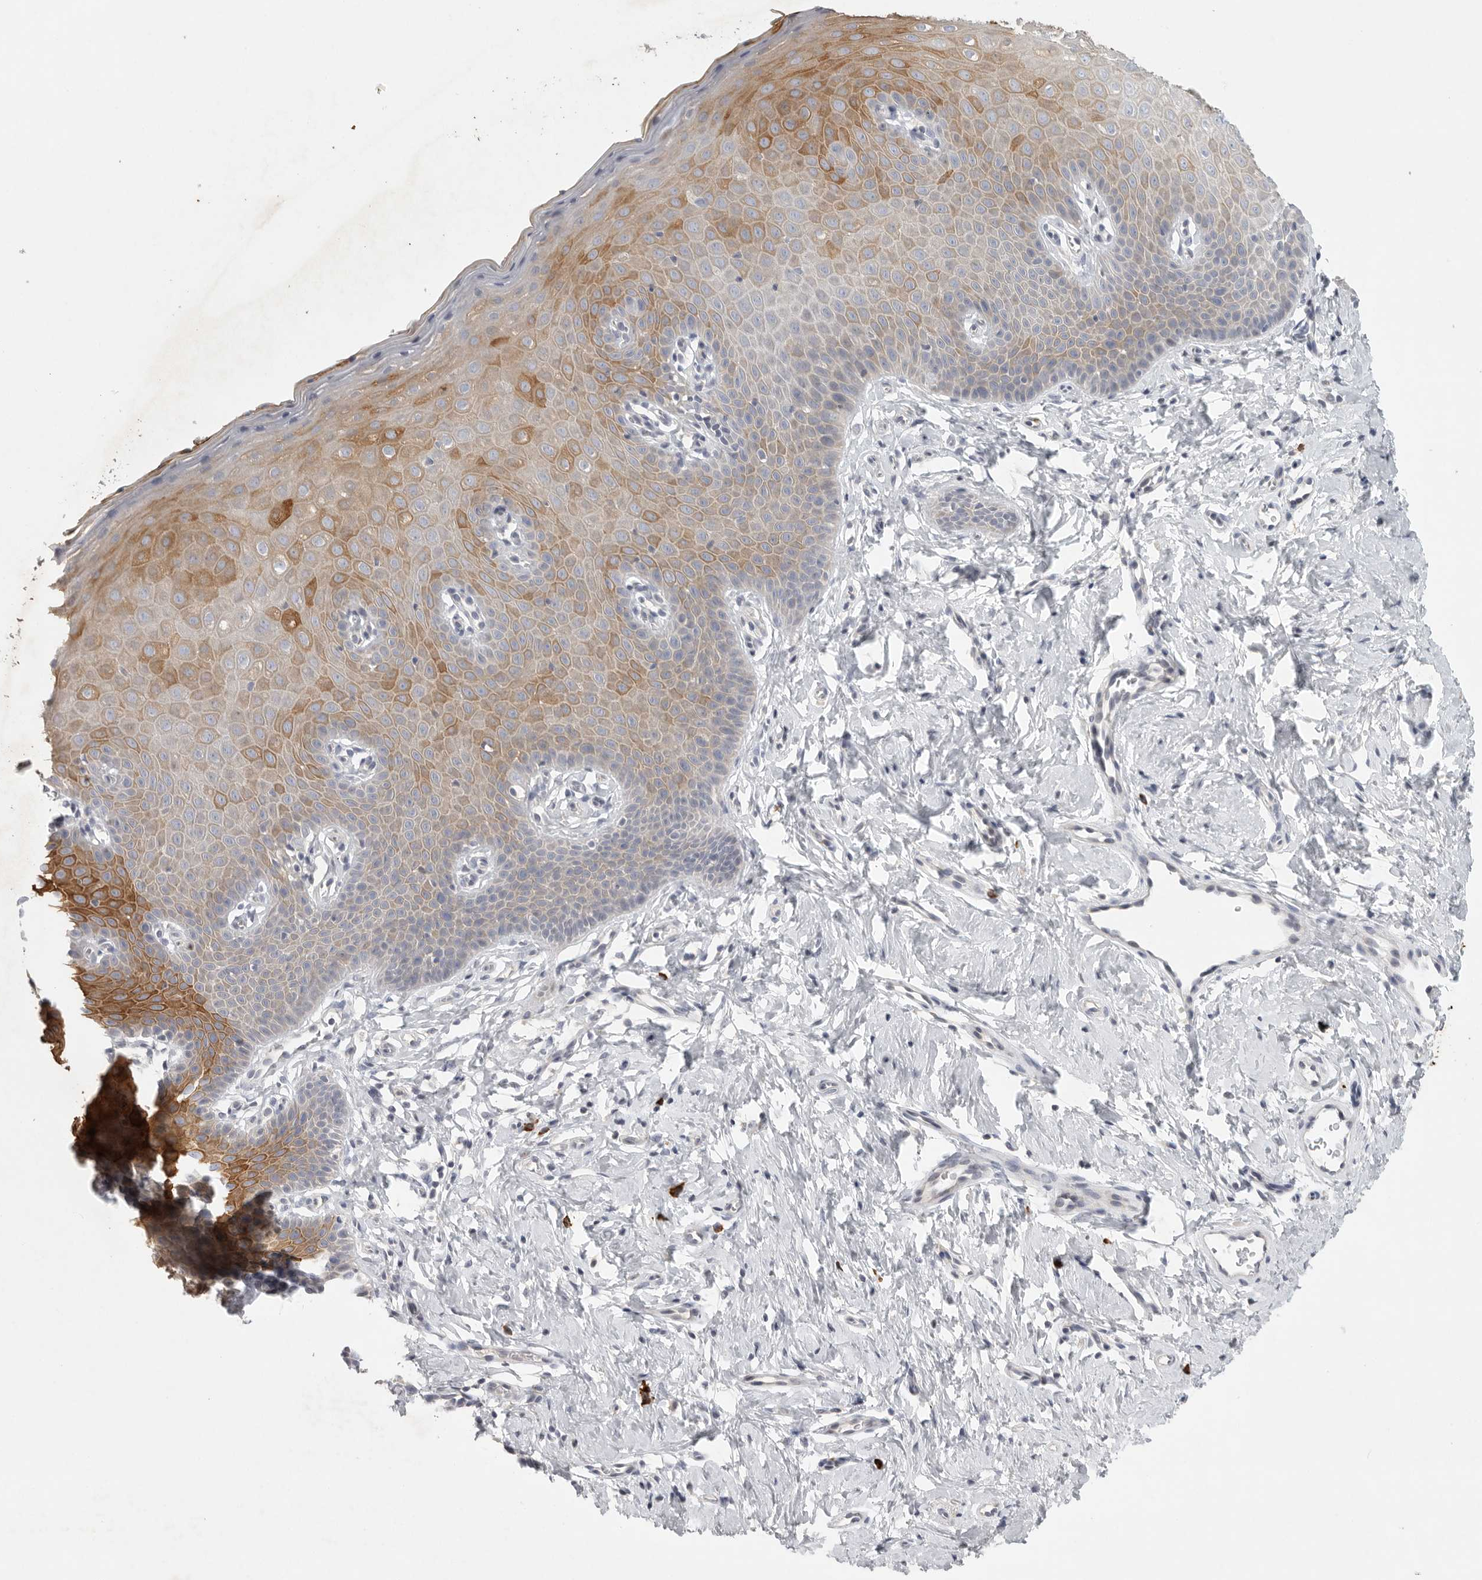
{"staining": {"intensity": "negative", "quantity": "none", "location": "none"}, "tissue": "cervix", "cell_type": "Glandular cells", "image_type": "normal", "snomed": [{"axis": "morphology", "description": "Normal tissue, NOS"}, {"axis": "topography", "description": "Cervix"}], "caption": "Histopathology image shows no protein positivity in glandular cells of benign cervix.", "gene": "TMEM69", "patient": {"sex": "female", "age": 36}}